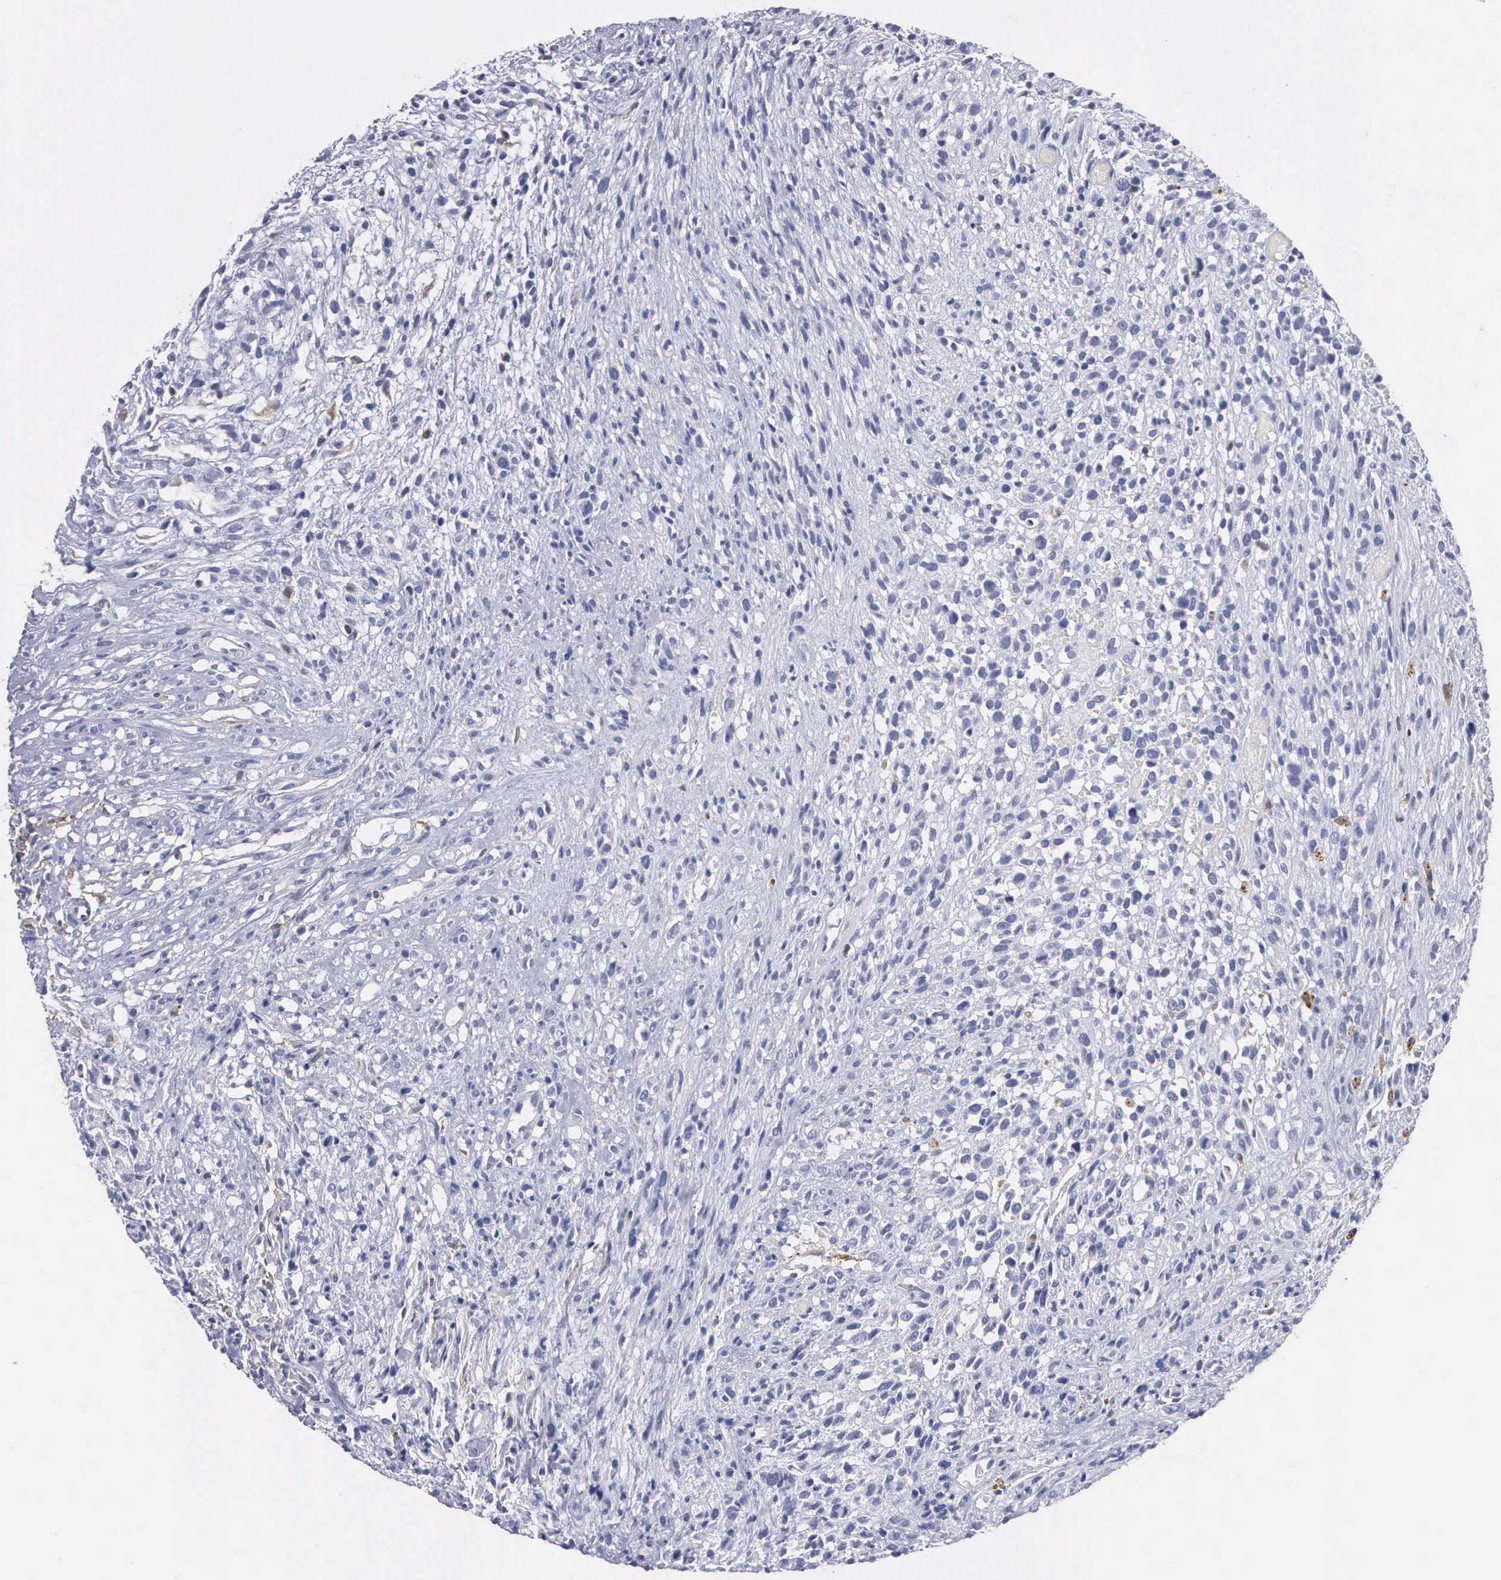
{"staining": {"intensity": "negative", "quantity": "none", "location": "none"}, "tissue": "glioma", "cell_type": "Tumor cells", "image_type": "cancer", "snomed": [{"axis": "morphology", "description": "Glioma, malignant, High grade"}, {"axis": "topography", "description": "Brain"}], "caption": "High-grade glioma (malignant) was stained to show a protein in brown. There is no significant expression in tumor cells.", "gene": "LIN52", "patient": {"sex": "male", "age": 66}}